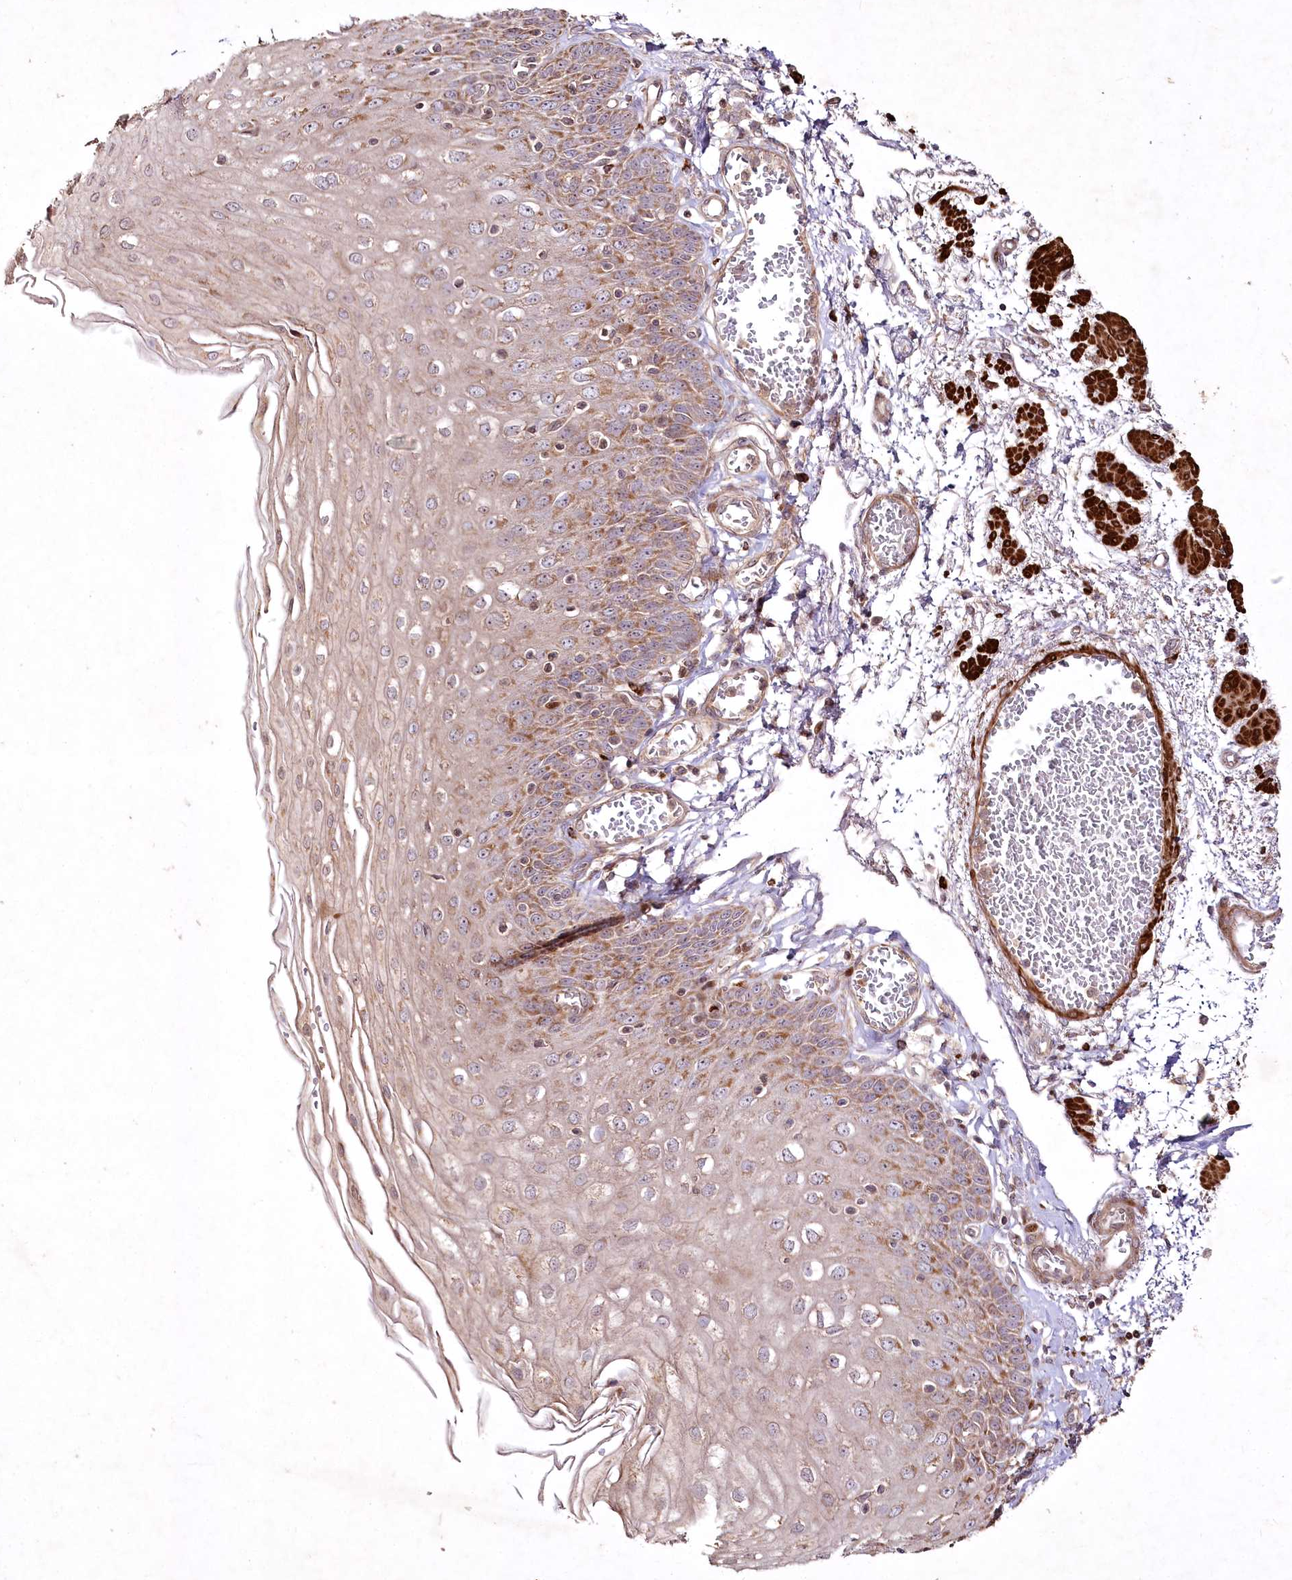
{"staining": {"intensity": "moderate", "quantity": "25%-75%", "location": "cytoplasmic/membranous"}, "tissue": "esophagus", "cell_type": "Squamous epithelial cells", "image_type": "normal", "snomed": [{"axis": "morphology", "description": "Normal tissue, NOS"}, {"axis": "topography", "description": "Esophagus"}], "caption": "Protein analysis of benign esophagus demonstrates moderate cytoplasmic/membranous staining in about 25%-75% of squamous epithelial cells. (DAB = brown stain, brightfield microscopy at high magnification).", "gene": "PSTK", "patient": {"sex": "male", "age": 81}}